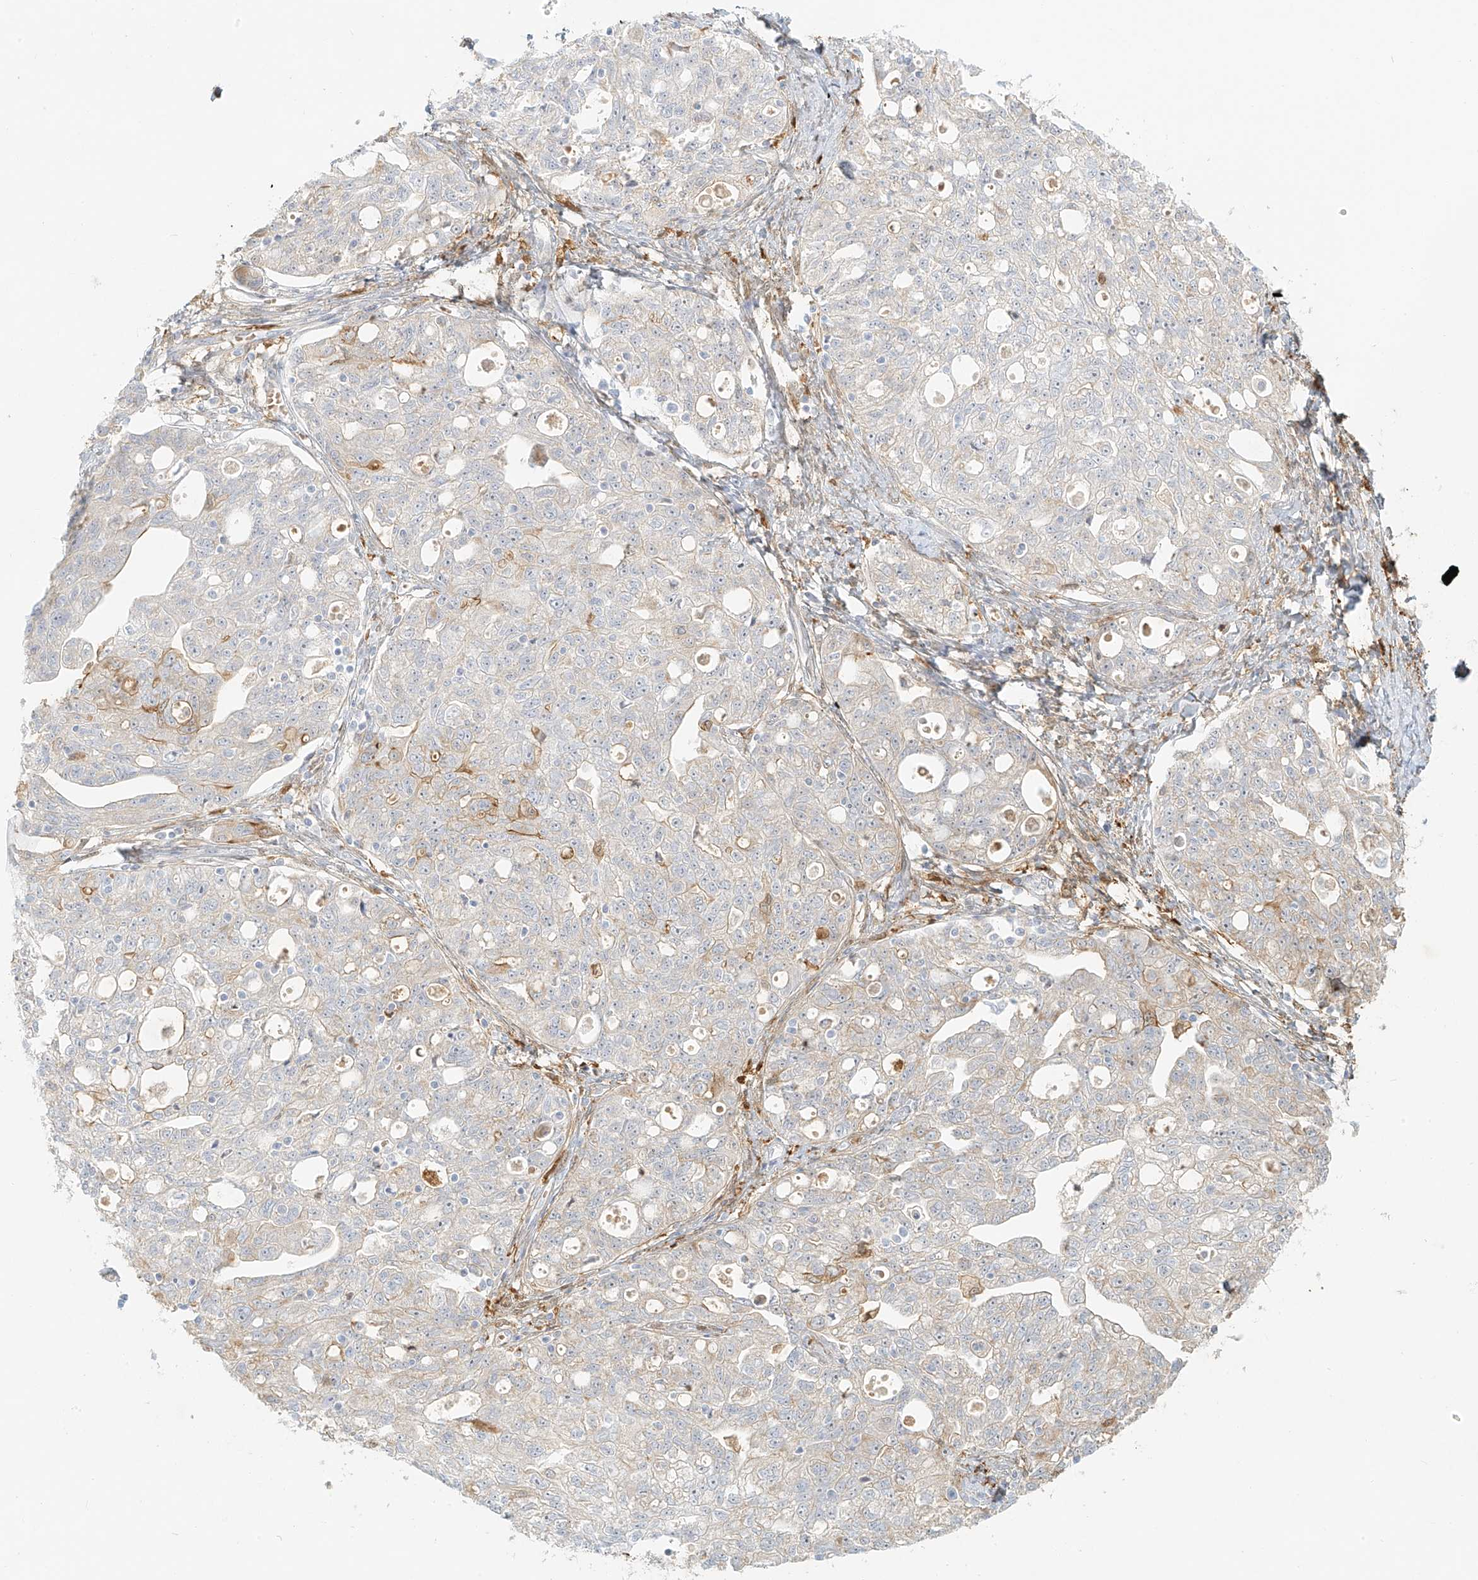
{"staining": {"intensity": "weak", "quantity": "<25%", "location": "cytoplasmic/membranous"}, "tissue": "ovarian cancer", "cell_type": "Tumor cells", "image_type": "cancer", "snomed": [{"axis": "morphology", "description": "Carcinoma, NOS"}, {"axis": "morphology", "description": "Cystadenocarcinoma, serous, NOS"}, {"axis": "topography", "description": "Ovary"}], "caption": "A histopathology image of serous cystadenocarcinoma (ovarian) stained for a protein displays no brown staining in tumor cells. (DAB (3,3'-diaminobenzidine) IHC, high magnification).", "gene": "UPK1B", "patient": {"sex": "female", "age": 69}}